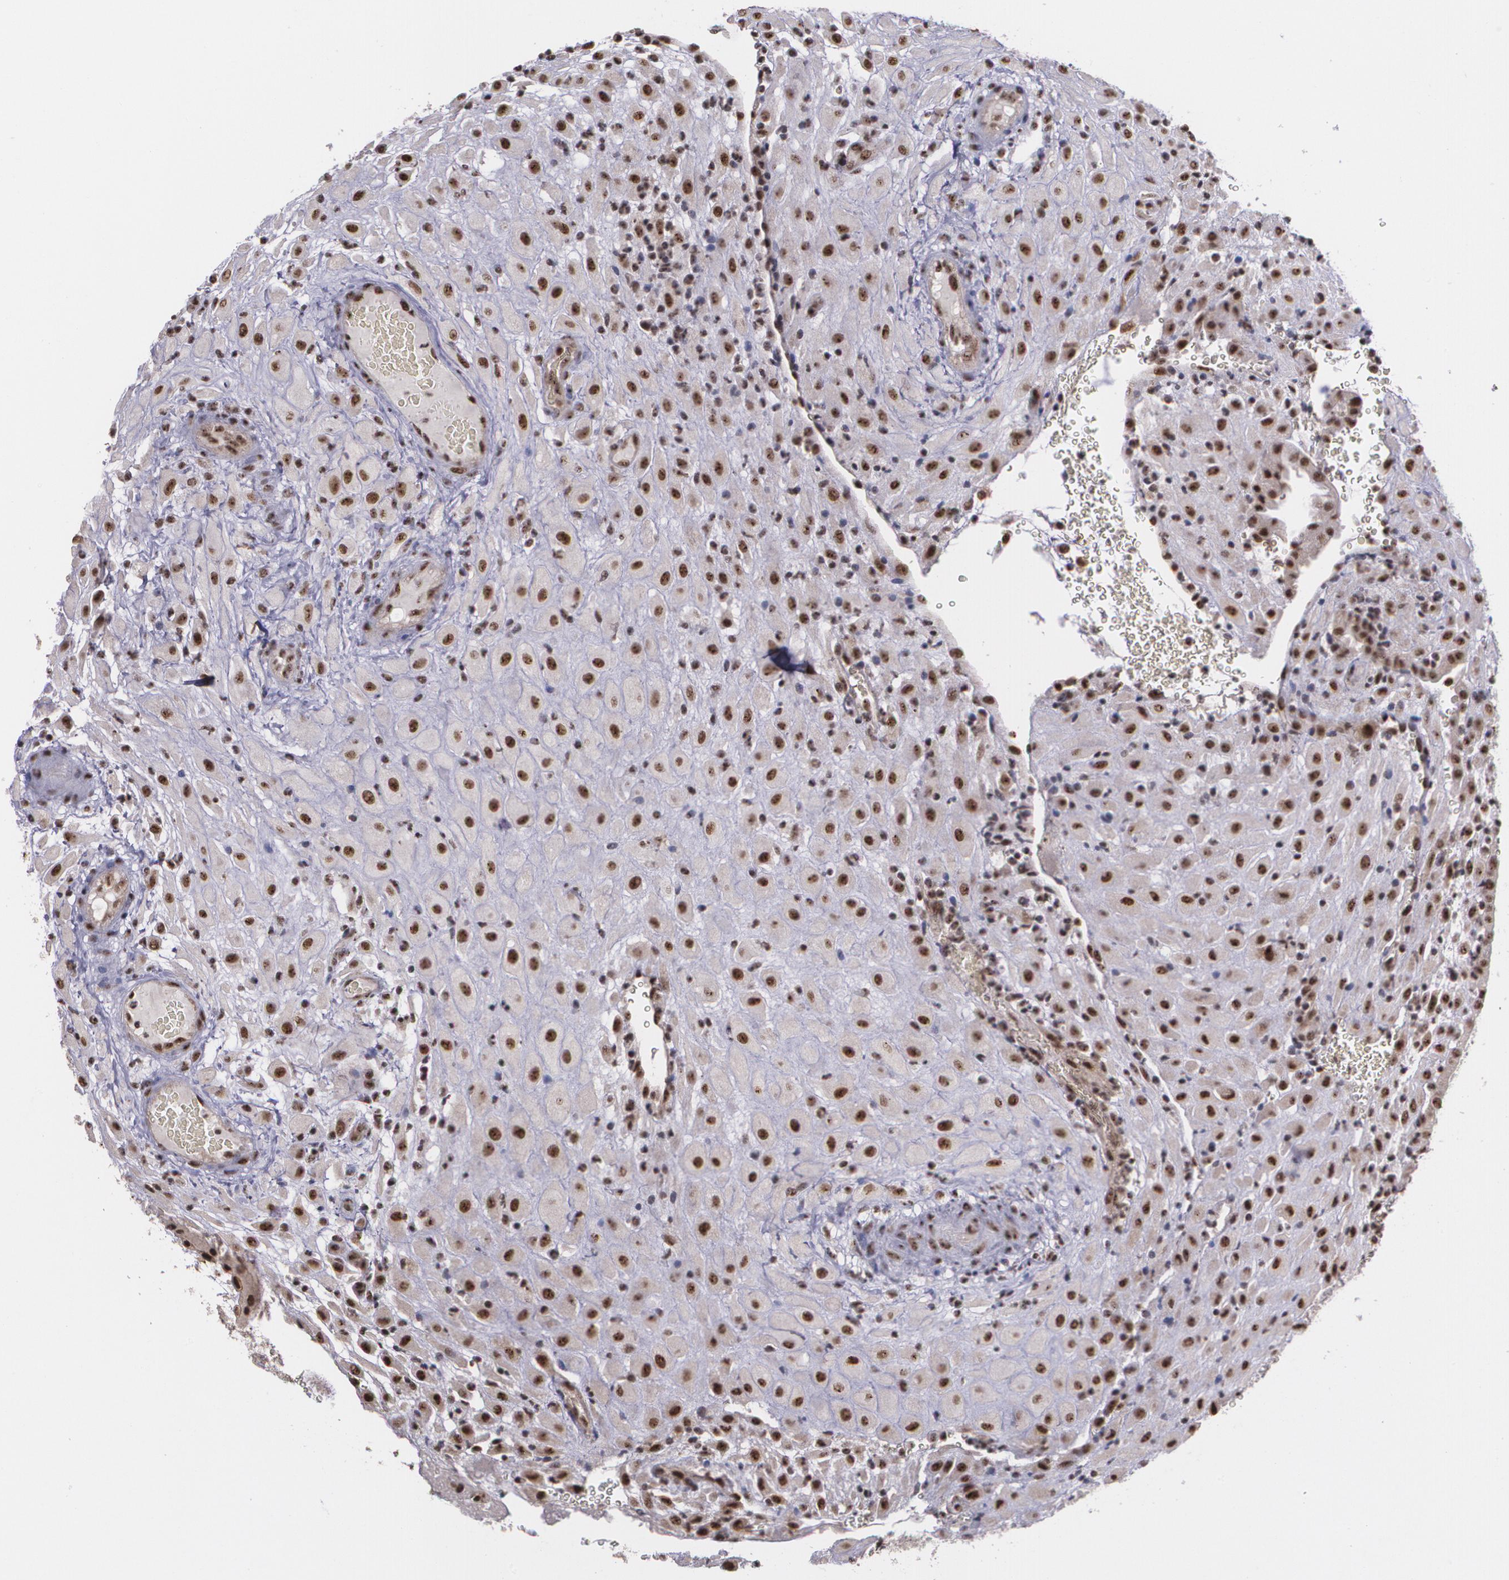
{"staining": {"intensity": "strong", "quantity": ">75%", "location": "nuclear"}, "tissue": "placenta", "cell_type": "Decidual cells", "image_type": "normal", "snomed": [{"axis": "morphology", "description": "Normal tissue, NOS"}, {"axis": "topography", "description": "Placenta"}], "caption": "The immunohistochemical stain labels strong nuclear expression in decidual cells of benign placenta. Nuclei are stained in blue.", "gene": "C6orf15", "patient": {"sex": "female", "age": 19}}